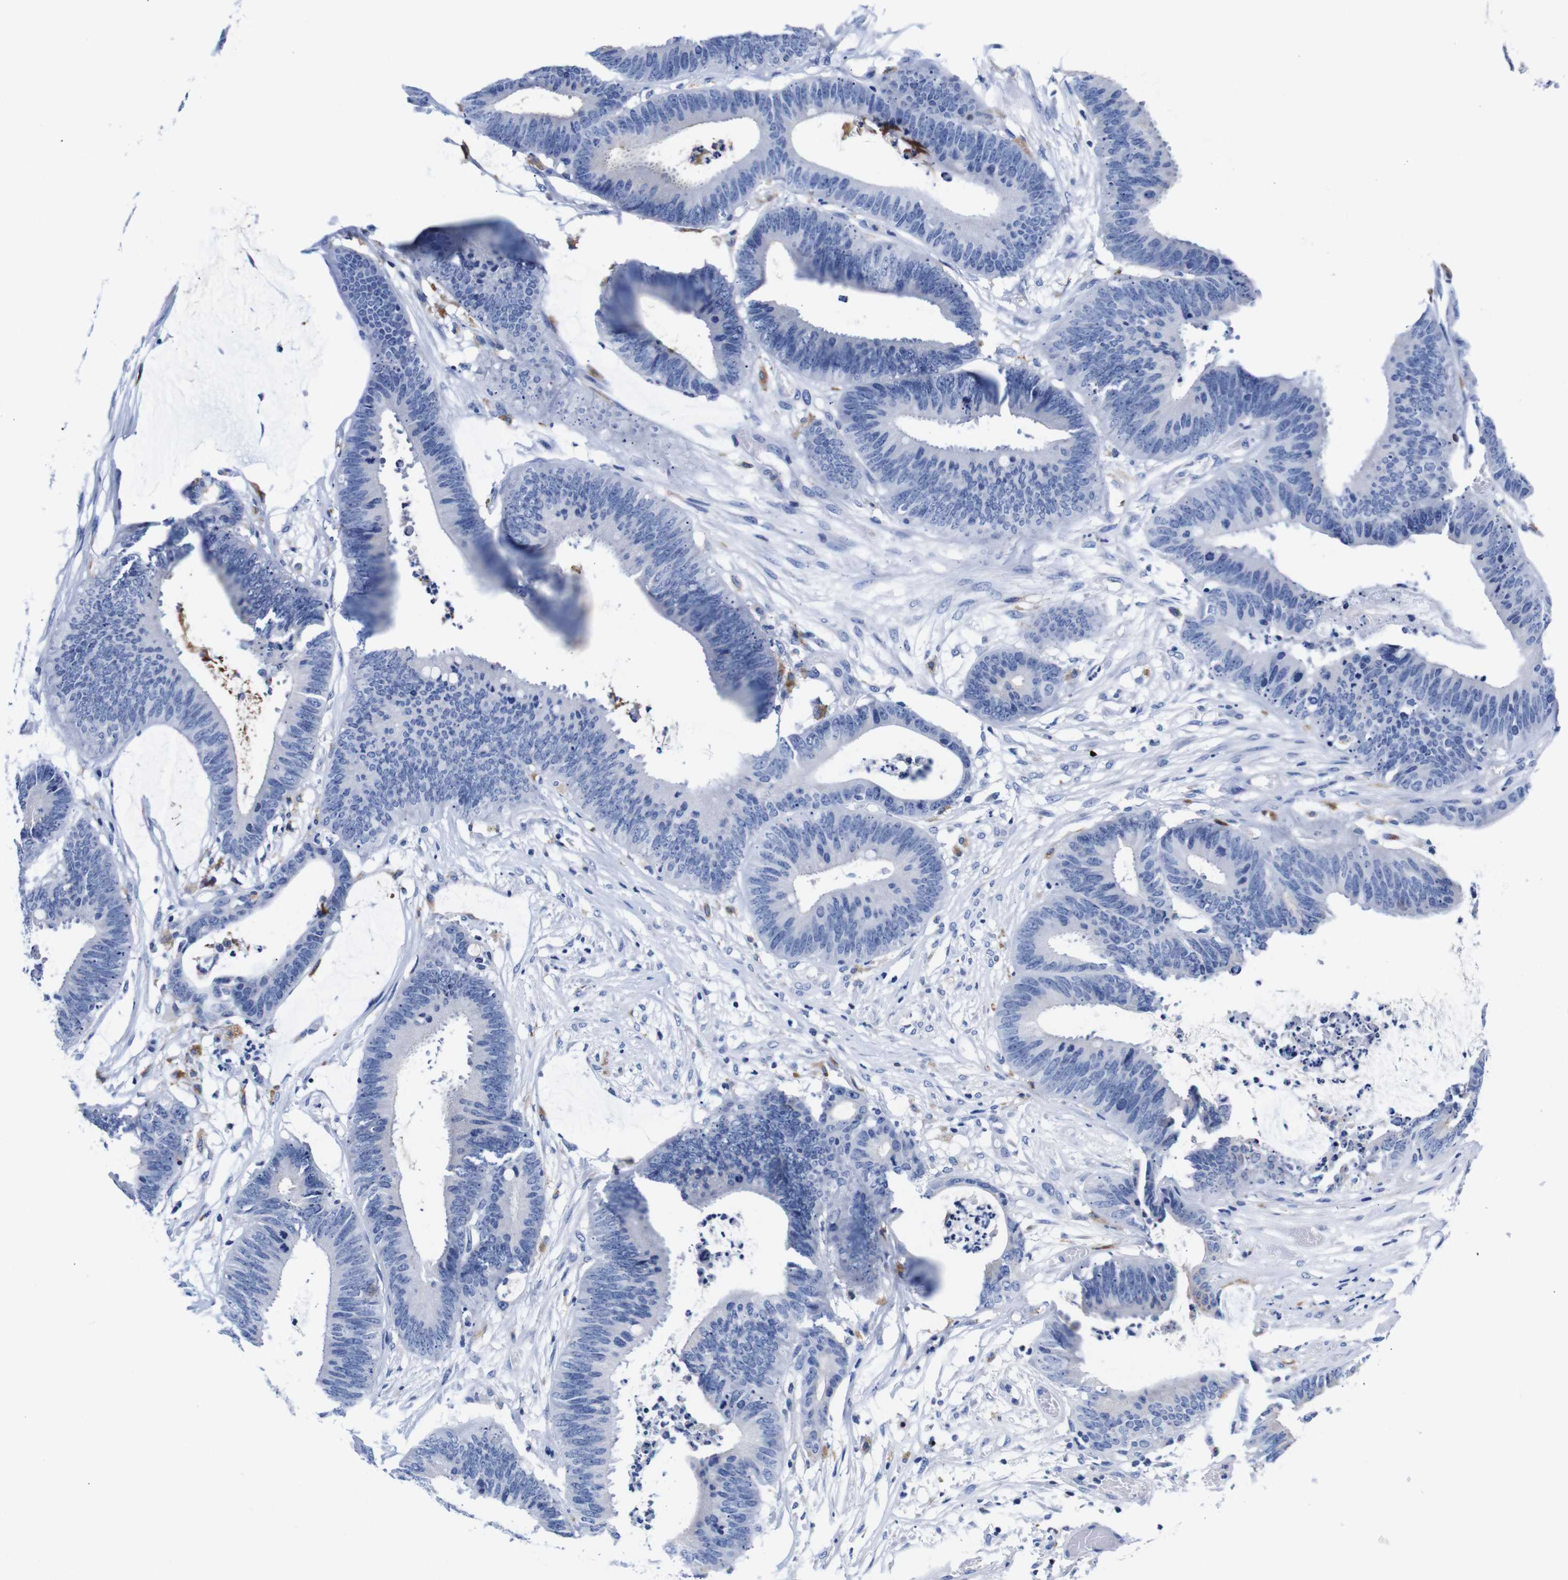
{"staining": {"intensity": "negative", "quantity": "none", "location": "none"}, "tissue": "colorectal cancer", "cell_type": "Tumor cells", "image_type": "cancer", "snomed": [{"axis": "morphology", "description": "Adenocarcinoma, NOS"}, {"axis": "topography", "description": "Rectum"}], "caption": "Immunohistochemistry (IHC) photomicrograph of human colorectal cancer stained for a protein (brown), which displays no expression in tumor cells.", "gene": "HLA-DMB", "patient": {"sex": "female", "age": 66}}